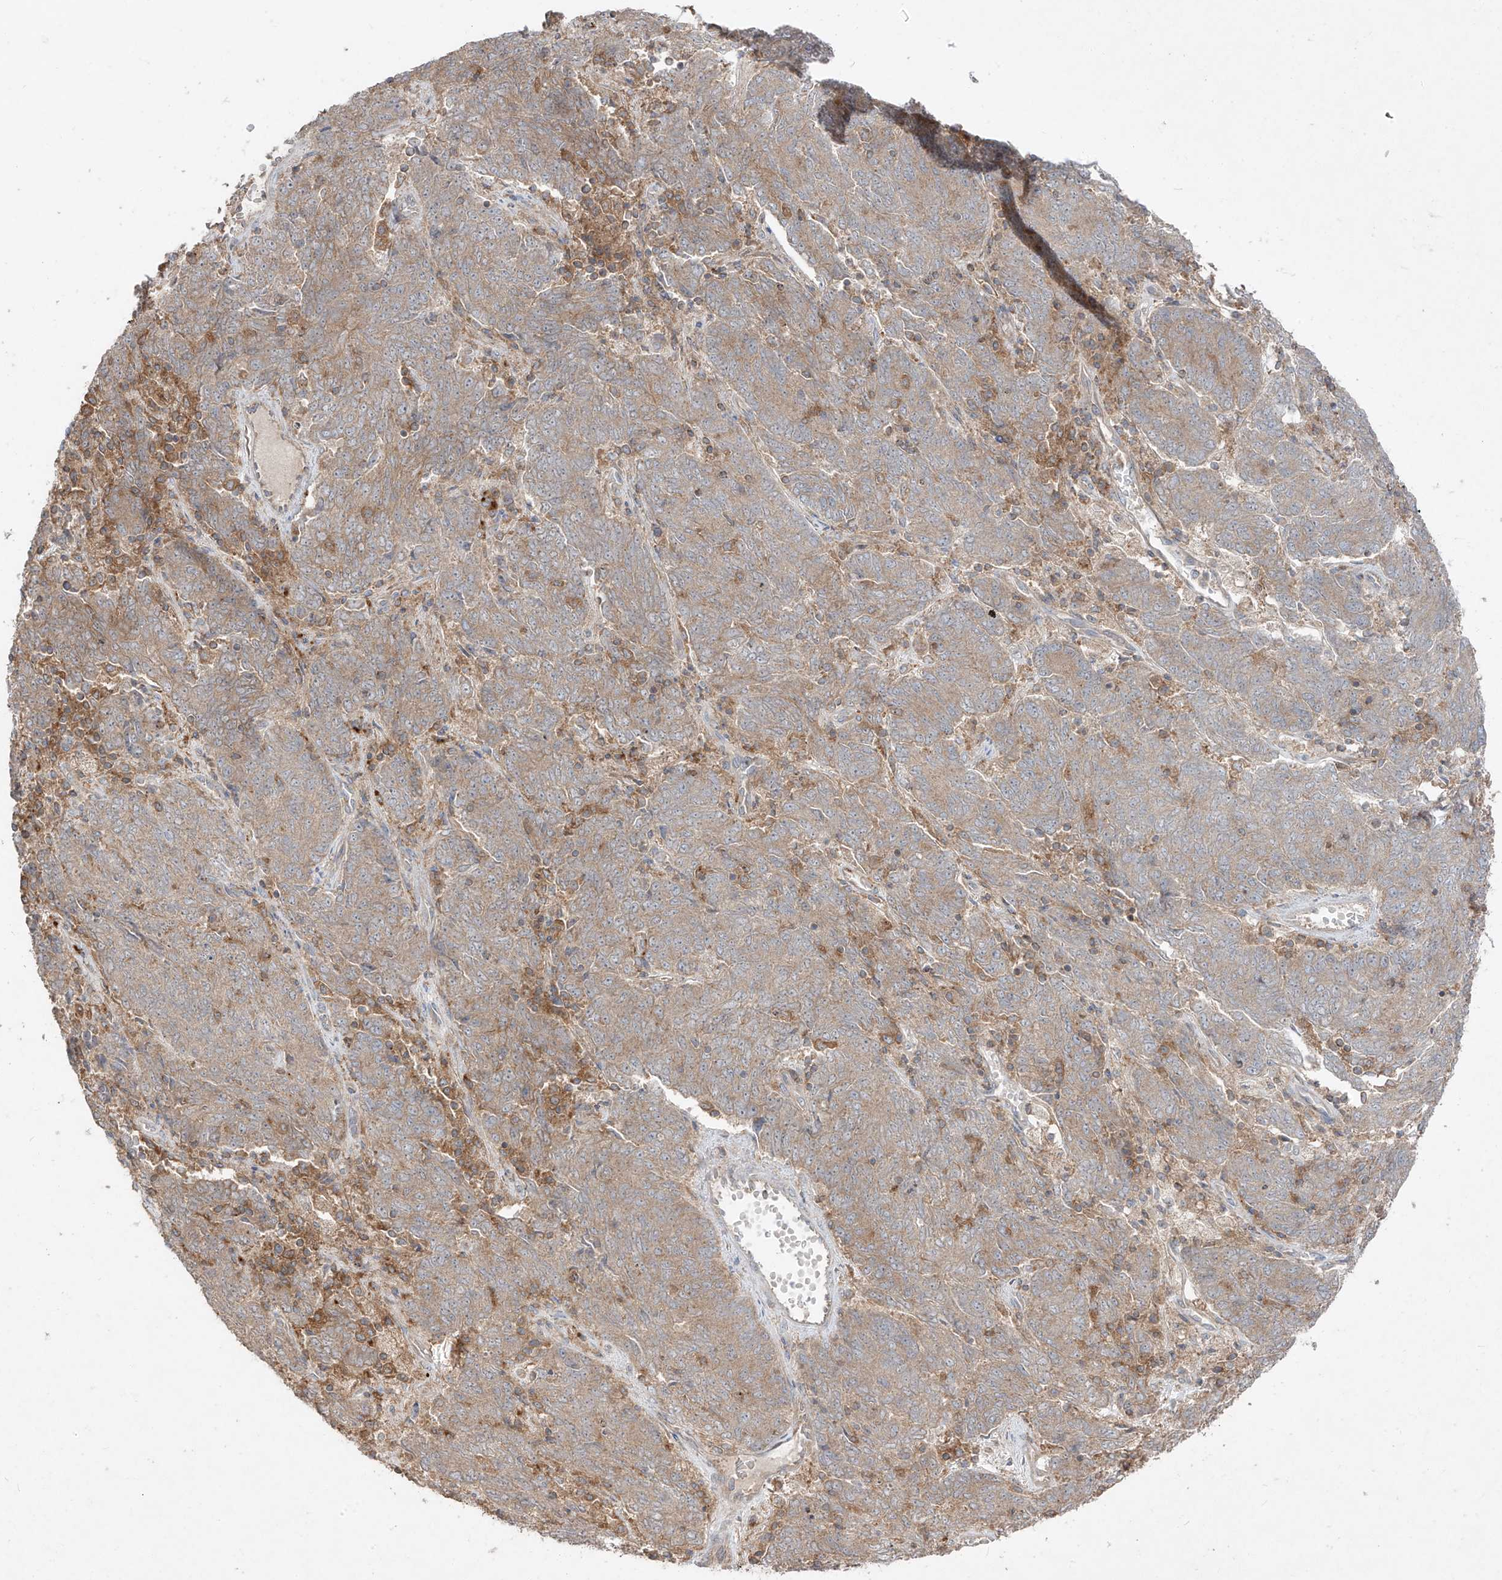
{"staining": {"intensity": "weak", "quantity": ">75%", "location": "cytoplasmic/membranous"}, "tissue": "endometrial cancer", "cell_type": "Tumor cells", "image_type": "cancer", "snomed": [{"axis": "morphology", "description": "Adenocarcinoma, NOS"}, {"axis": "topography", "description": "Endometrium"}], "caption": "Adenocarcinoma (endometrial) stained with IHC reveals weak cytoplasmic/membranous positivity in approximately >75% of tumor cells.", "gene": "LDAH", "patient": {"sex": "female", "age": 80}}